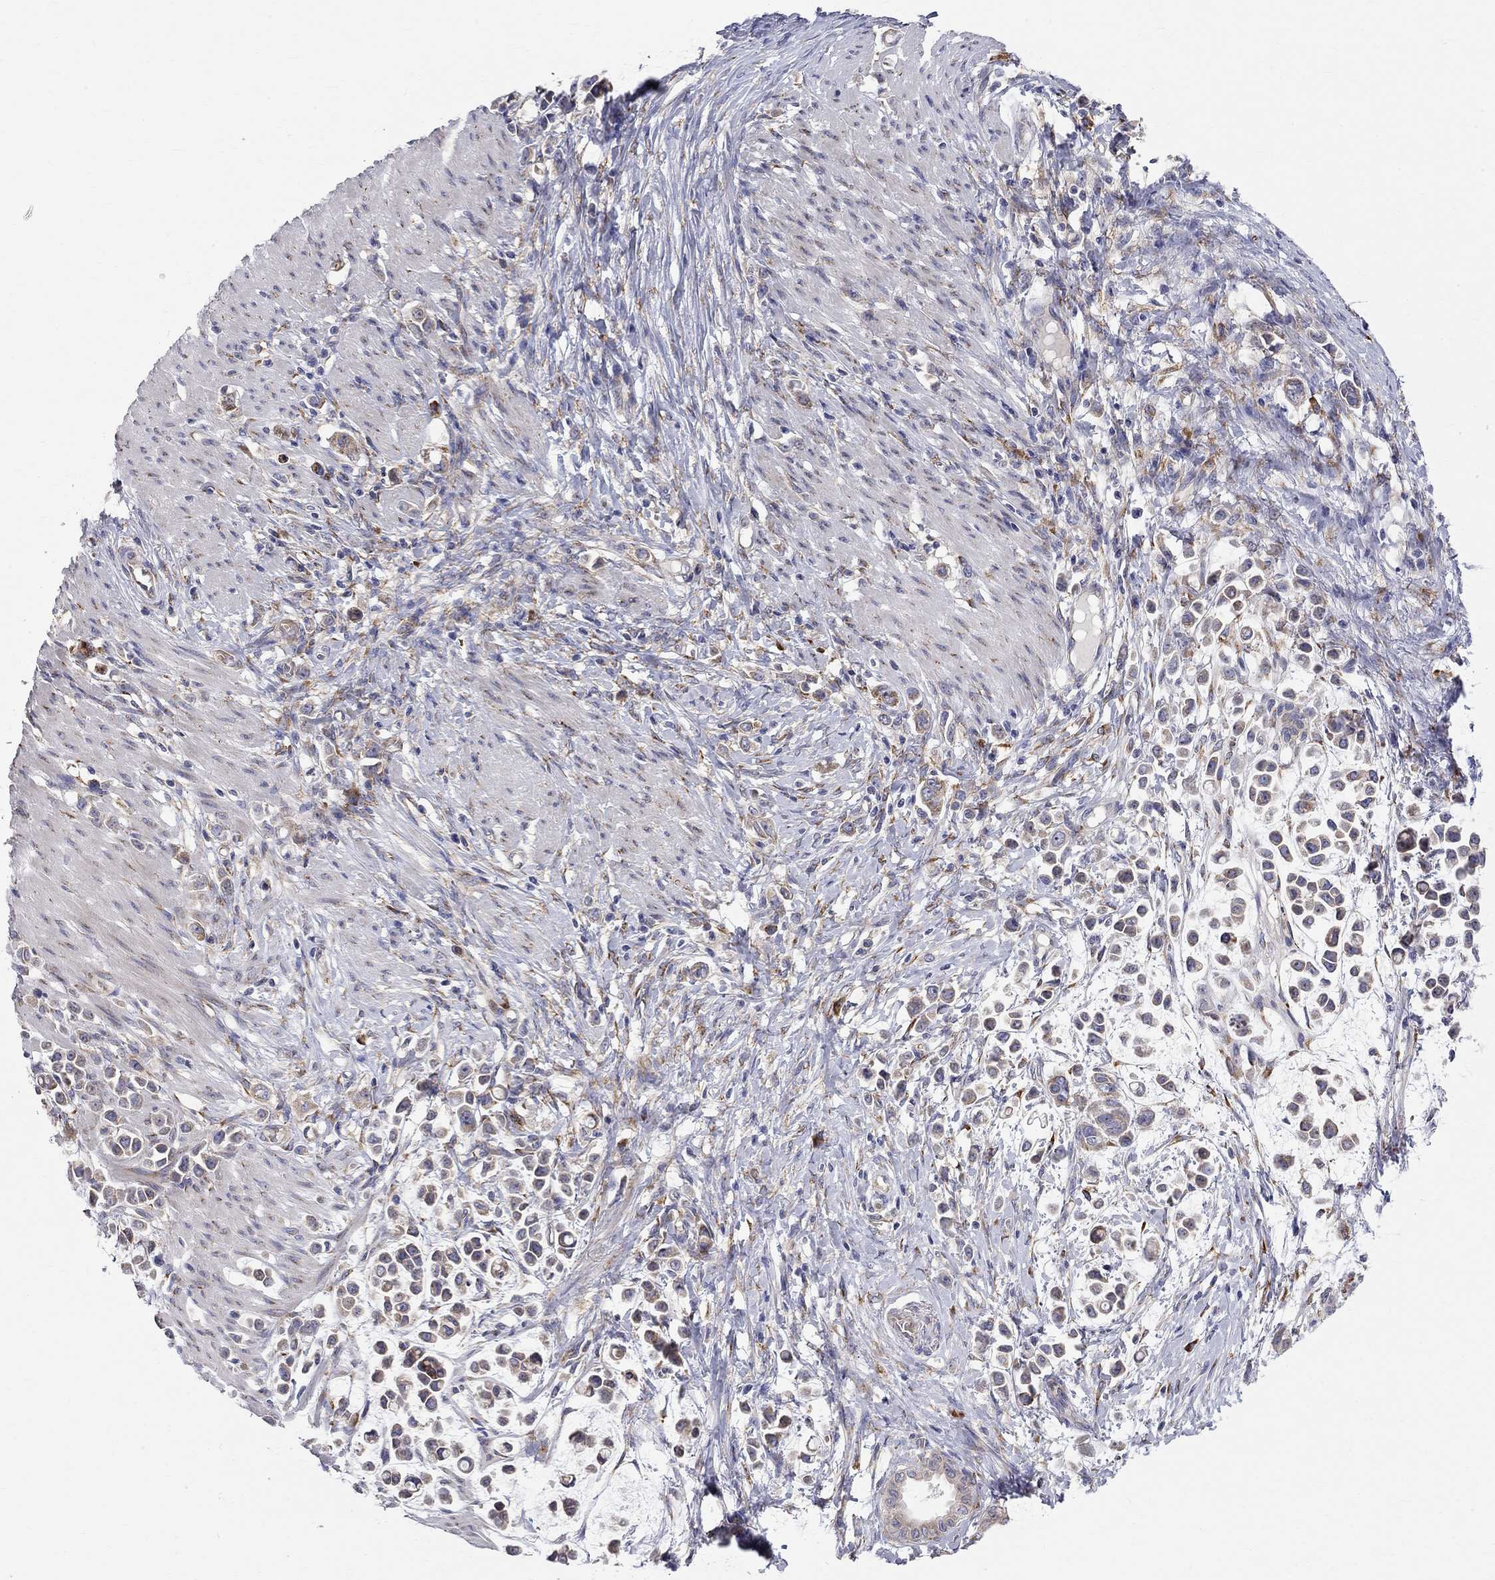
{"staining": {"intensity": "weak", "quantity": "<25%", "location": "cytoplasmic/membranous"}, "tissue": "stomach cancer", "cell_type": "Tumor cells", "image_type": "cancer", "snomed": [{"axis": "morphology", "description": "Adenocarcinoma, NOS"}, {"axis": "topography", "description": "Stomach"}], "caption": "The micrograph shows no staining of tumor cells in stomach cancer (adenocarcinoma).", "gene": "CASTOR1", "patient": {"sex": "male", "age": 82}}